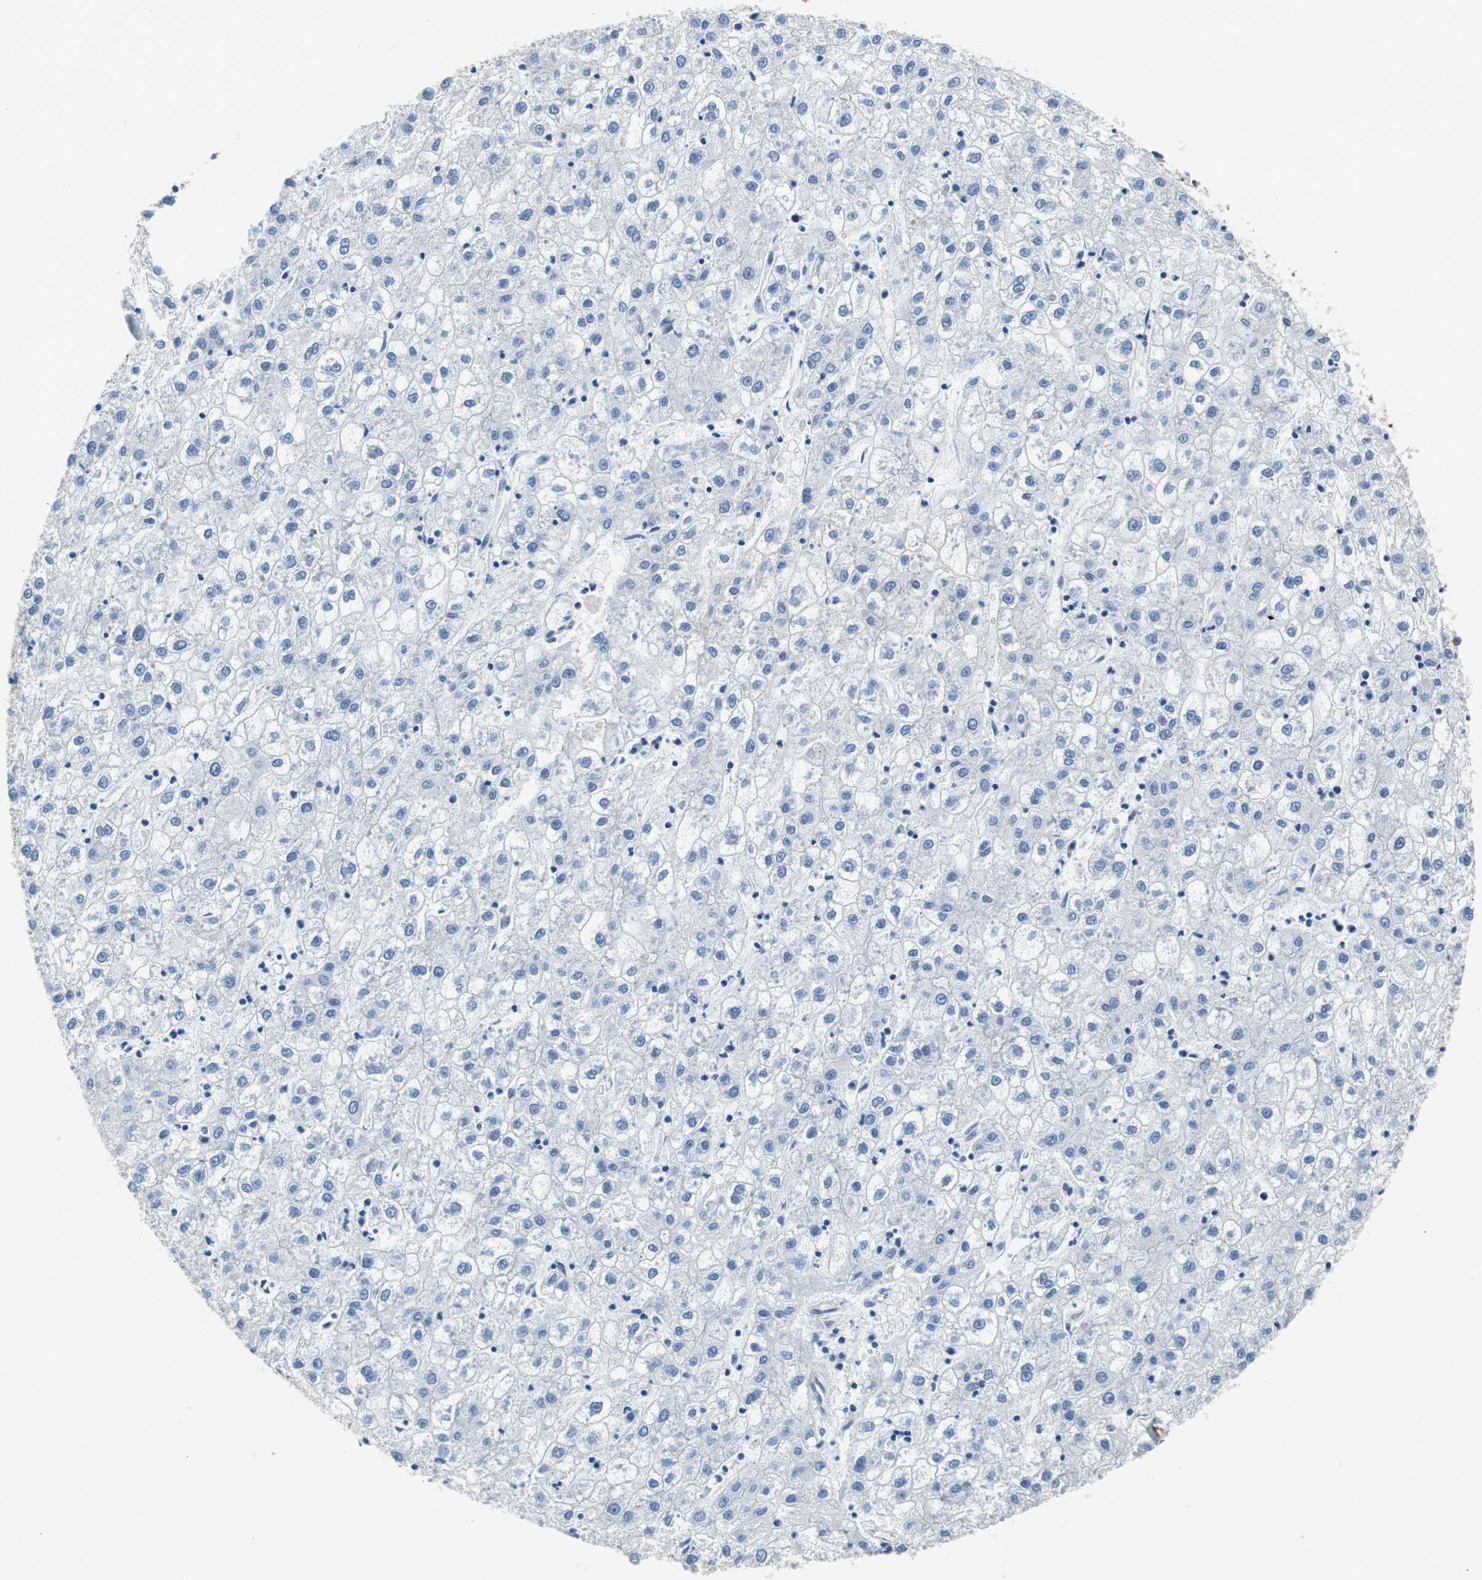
{"staining": {"intensity": "negative", "quantity": "none", "location": "none"}, "tissue": "liver cancer", "cell_type": "Tumor cells", "image_type": "cancer", "snomed": [{"axis": "morphology", "description": "Carcinoma, Hepatocellular, NOS"}, {"axis": "topography", "description": "Liver"}], "caption": "Hepatocellular carcinoma (liver) was stained to show a protein in brown. There is no significant positivity in tumor cells. Nuclei are stained in blue.", "gene": "KIF3B", "patient": {"sex": "male", "age": 72}}